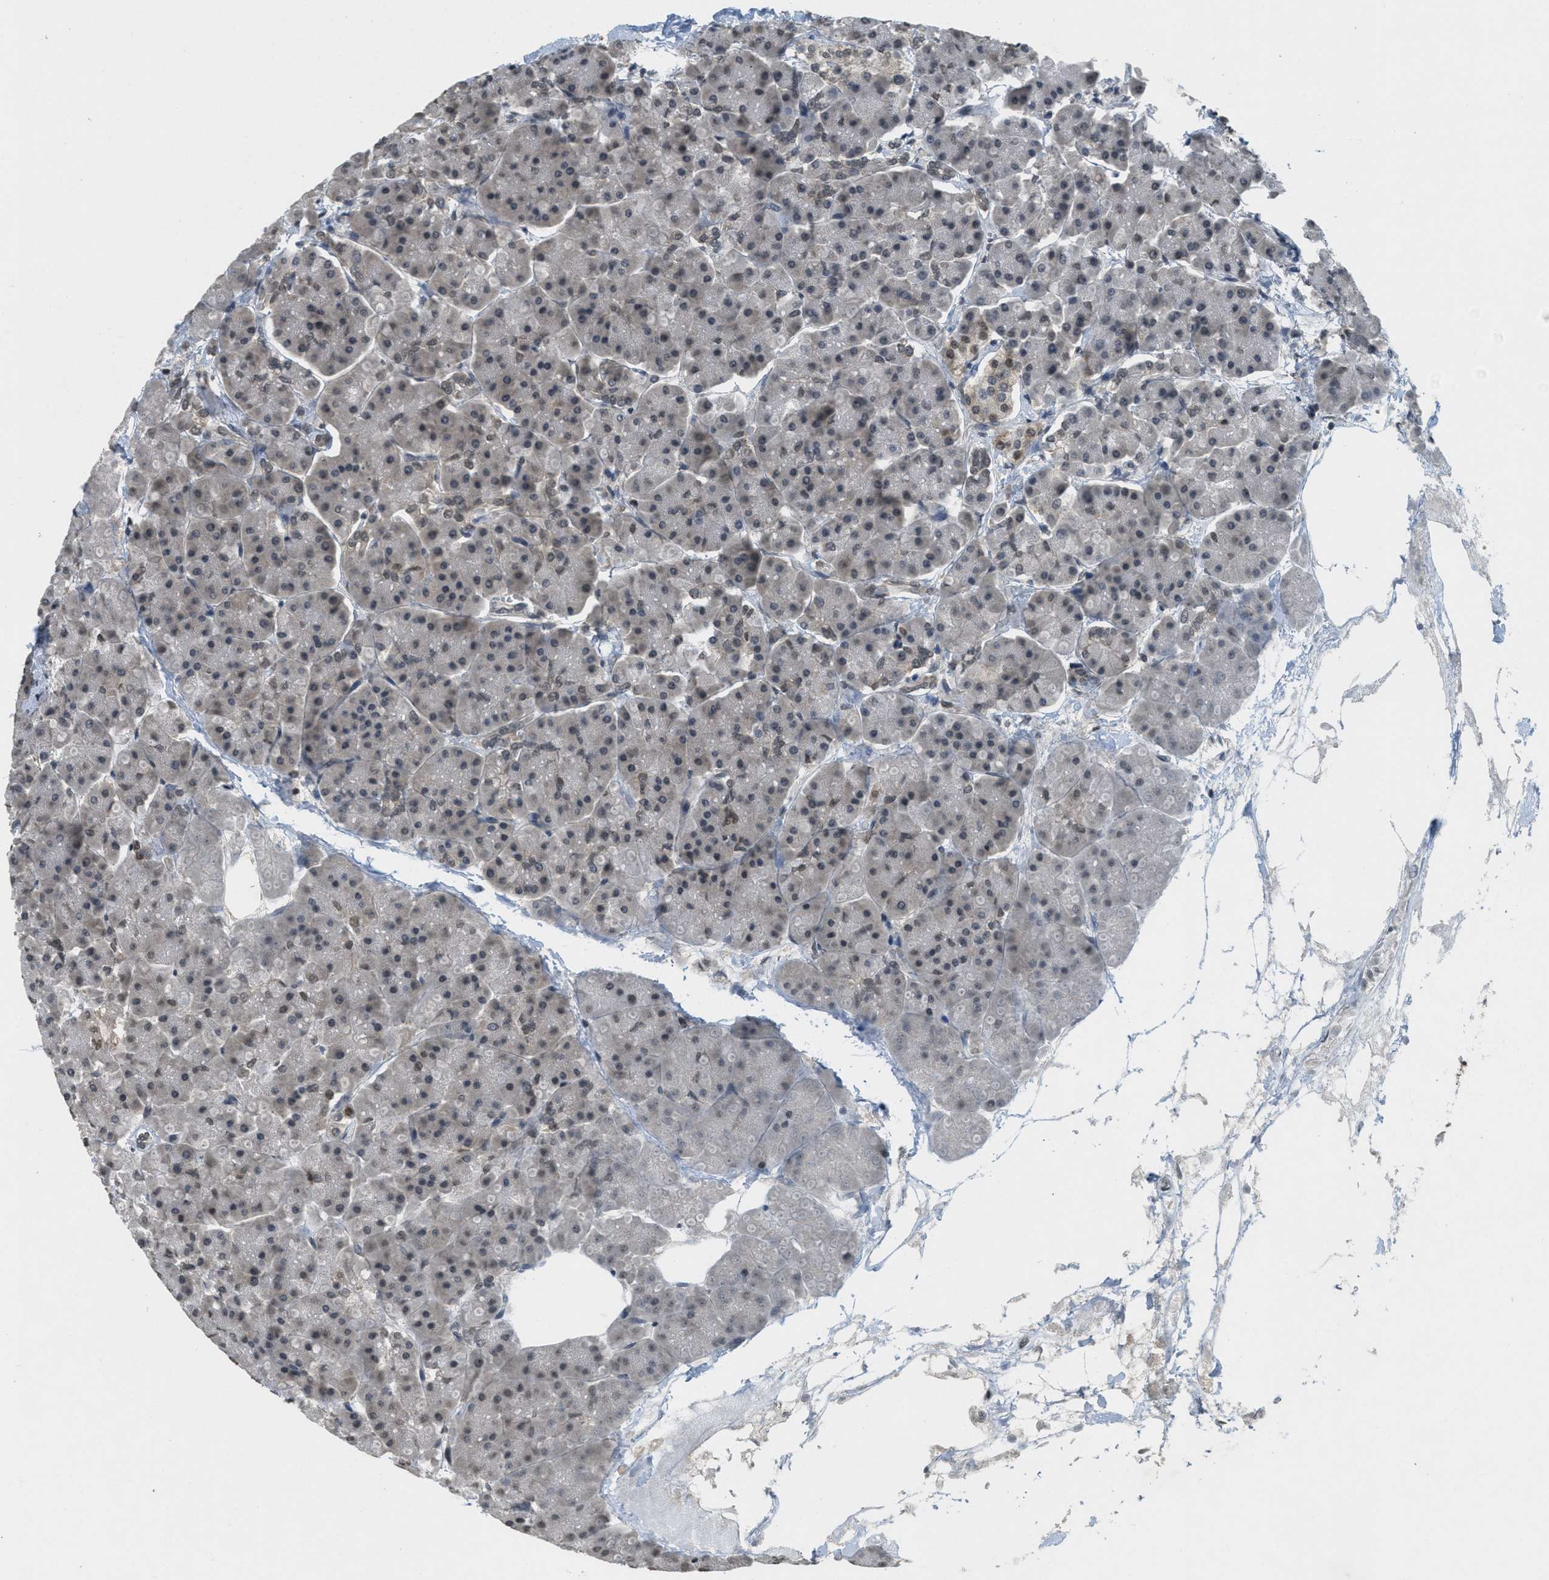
{"staining": {"intensity": "moderate", "quantity": "25%-75%", "location": "nuclear"}, "tissue": "pancreas", "cell_type": "Exocrine glandular cells", "image_type": "normal", "snomed": [{"axis": "morphology", "description": "Normal tissue, NOS"}, {"axis": "topography", "description": "Pancreas"}], "caption": "Immunohistochemistry (IHC) histopathology image of unremarkable human pancreas stained for a protein (brown), which exhibits medium levels of moderate nuclear positivity in about 25%-75% of exocrine glandular cells.", "gene": "DNAJB1", "patient": {"sex": "female", "age": 70}}